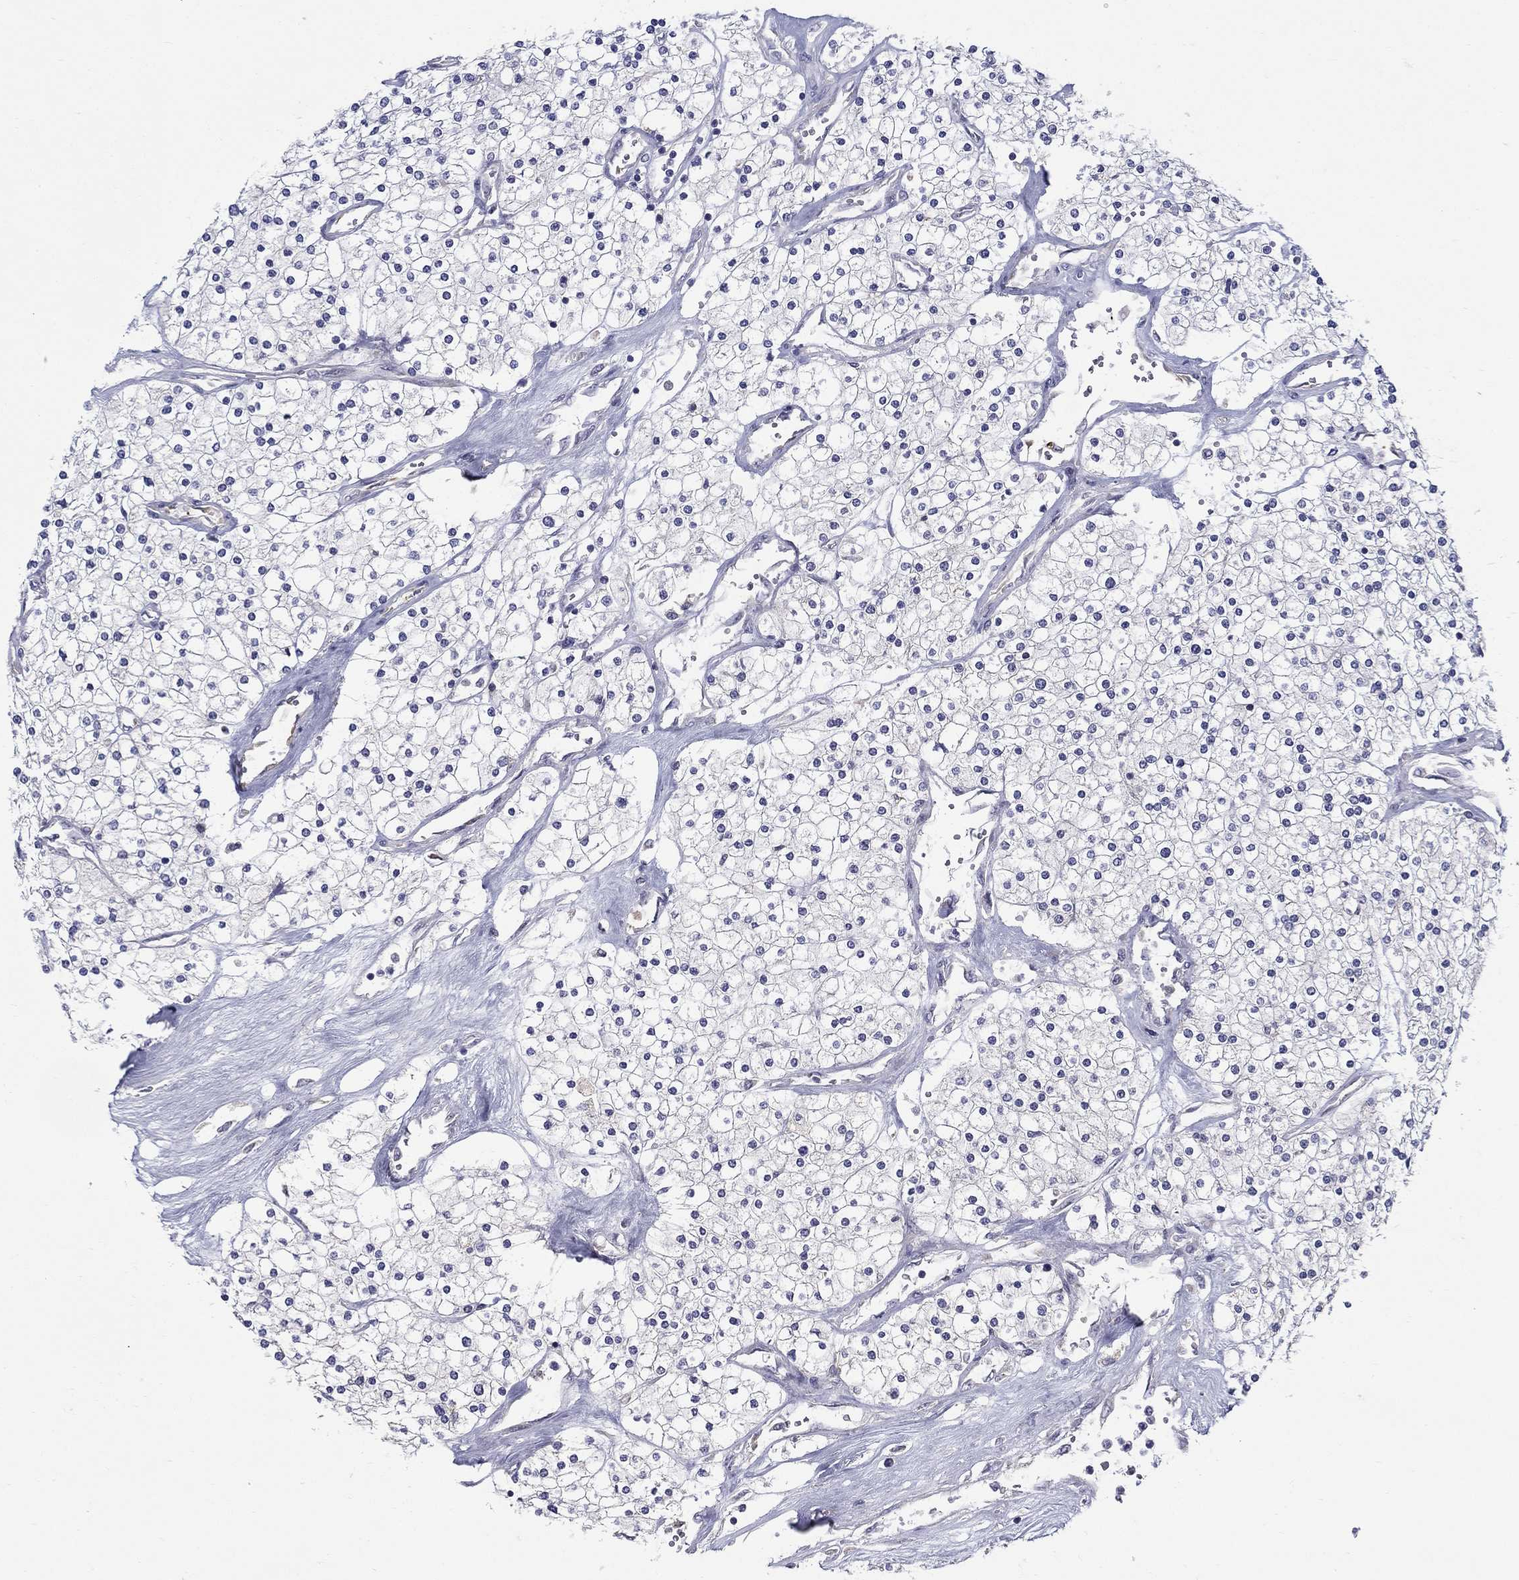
{"staining": {"intensity": "negative", "quantity": "none", "location": "none"}, "tissue": "renal cancer", "cell_type": "Tumor cells", "image_type": "cancer", "snomed": [{"axis": "morphology", "description": "Adenocarcinoma, NOS"}, {"axis": "topography", "description": "Kidney"}], "caption": "The photomicrograph demonstrates no staining of tumor cells in renal cancer. The staining was performed using DAB (3,3'-diaminobenzidine) to visualize the protein expression in brown, while the nuclei were stained in blue with hematoxylin (Magnification: 20x).", "gene": "QRFPR", "patient": {"sex": "male", "age": 80}}